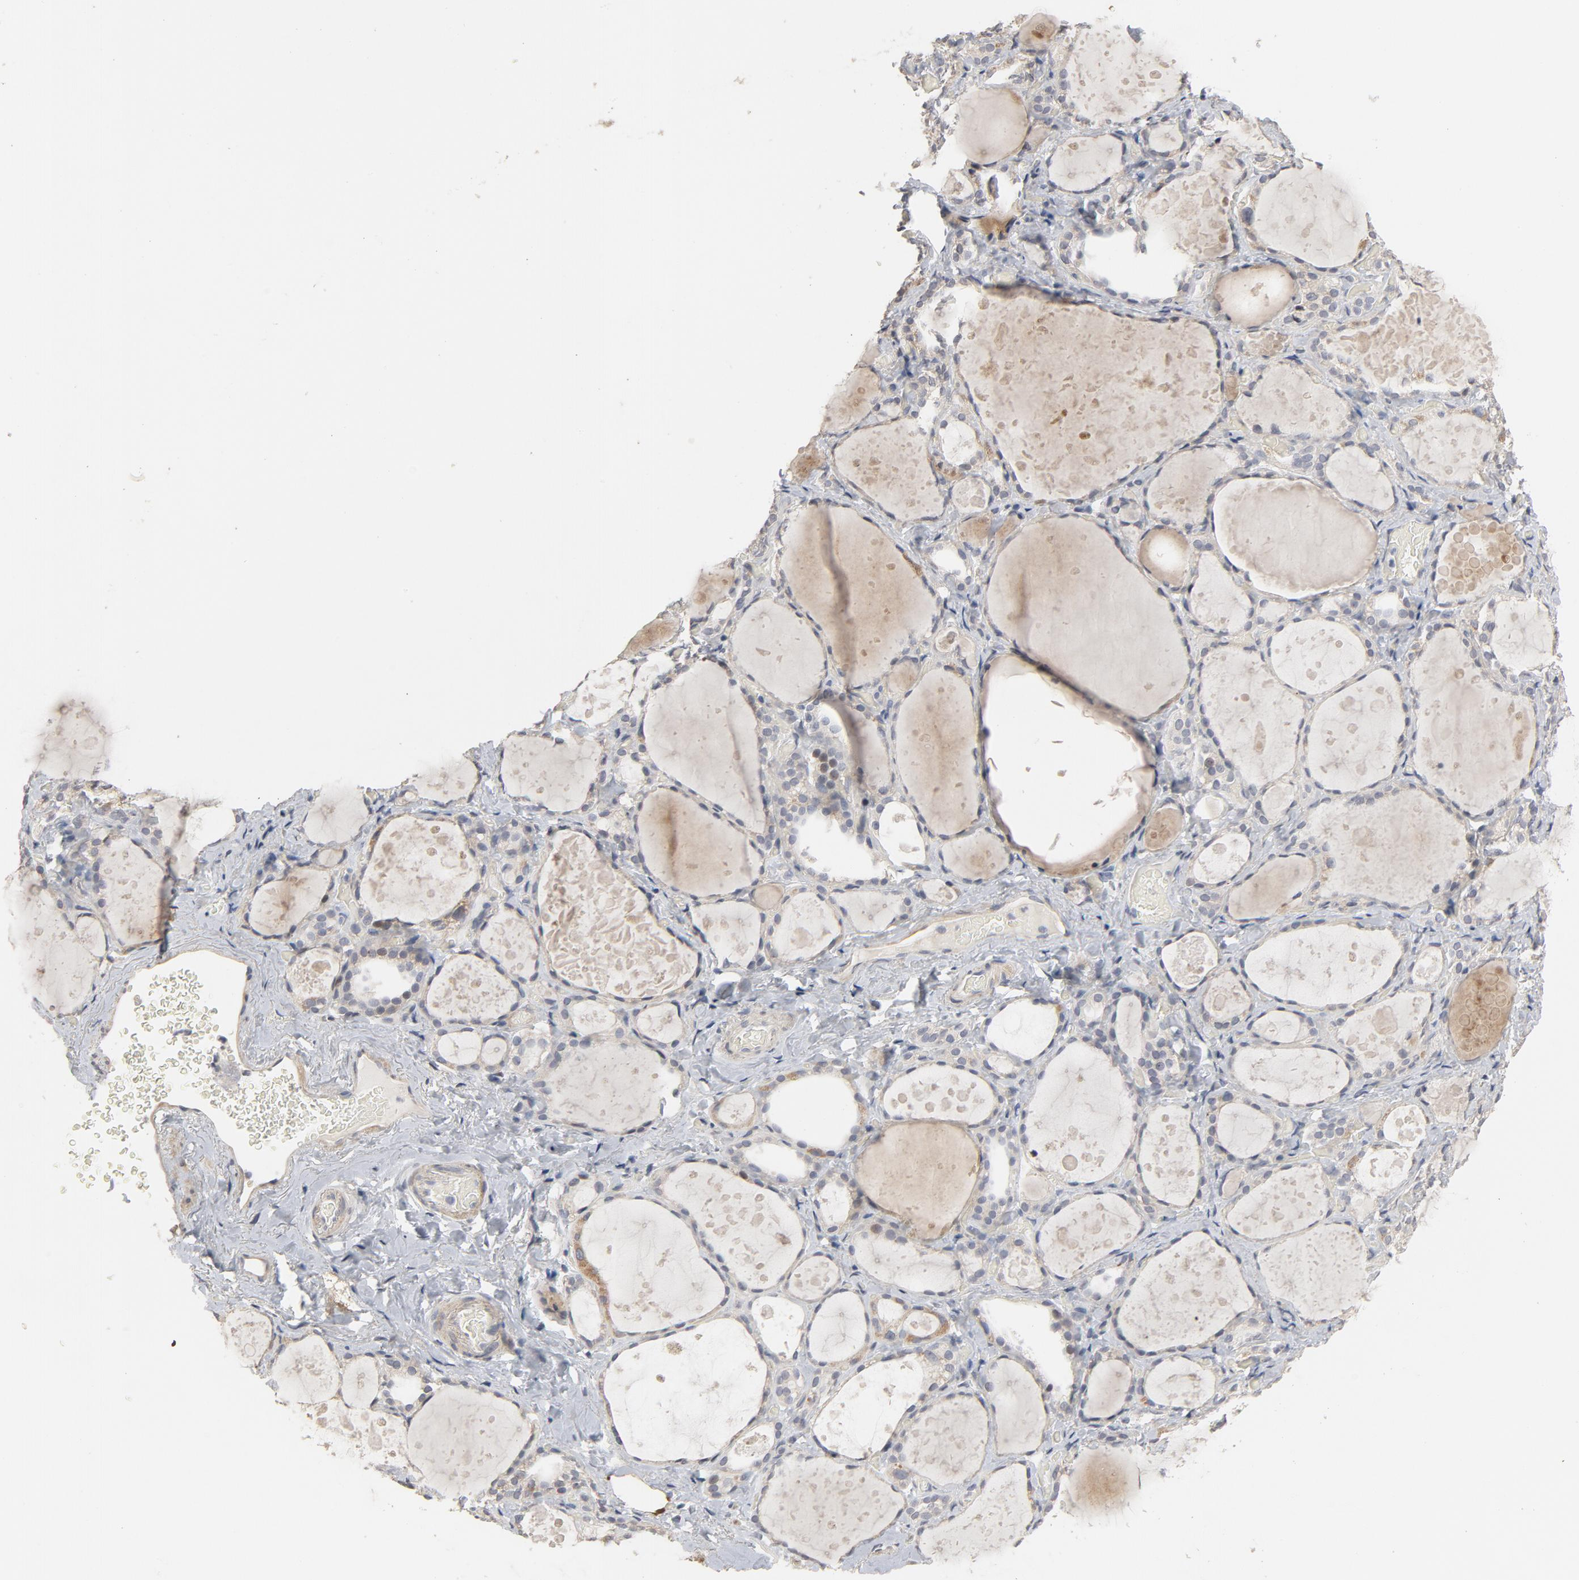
{"staining": {"intensity": "weak", "quantity": "25%-75%", "location": "cytoplasmic/membranous"}, "tissue": "thyroid gland", "cell_type": "Glandular cells", "image_type": "normal", "snomed": [{"axis": "morphology", "description": "Normal tissue, NOS"}, {"axis": "topography", "description": "Thyroid gland"}], "caption": "A brown stain shows weak cytoplasmic/membranous expression of a protein in glandular cells of benign thyroid gland. The staining was performed using DAB, with brown indicating positive protein expression. Nuclei are stained blue with hematoxylin.", "gene": "PPP1R1B", "patient": {"sex": "female", "age": 75}}